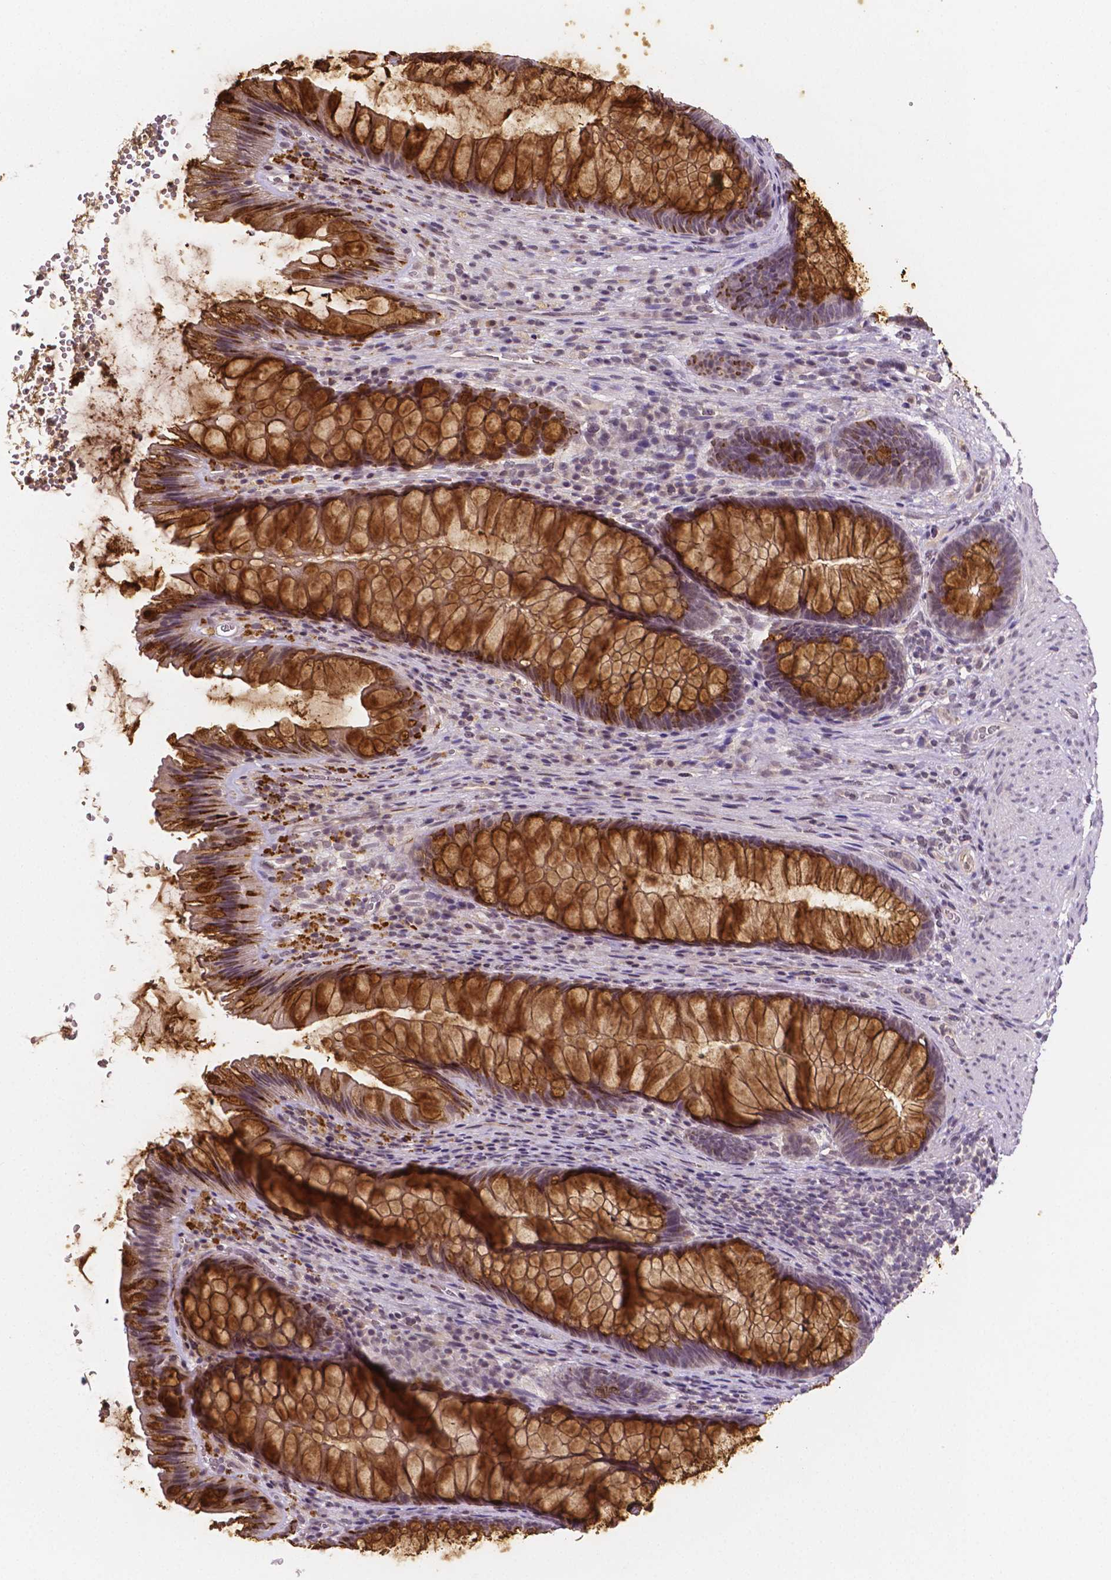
{"staining": {"intensity": "strong", "quantity": ">75%", "location": "cytoplasmic/membranous"}, "tissue": "rectum", "cell_type": "Glandular cells", "image_type": "normal", "snomed": [{"axis": "morphology", "description": "Normal tissue, NOS"}, {"axis": "topography", "description": "Rectum"}], "caption": "Protein staining shows strong cytoplasmic/membranous expression in approximately >75% of glandular cells in benign rectum.", "gene": "NRGN", "patient": {"sex": "male", "age": 53}}